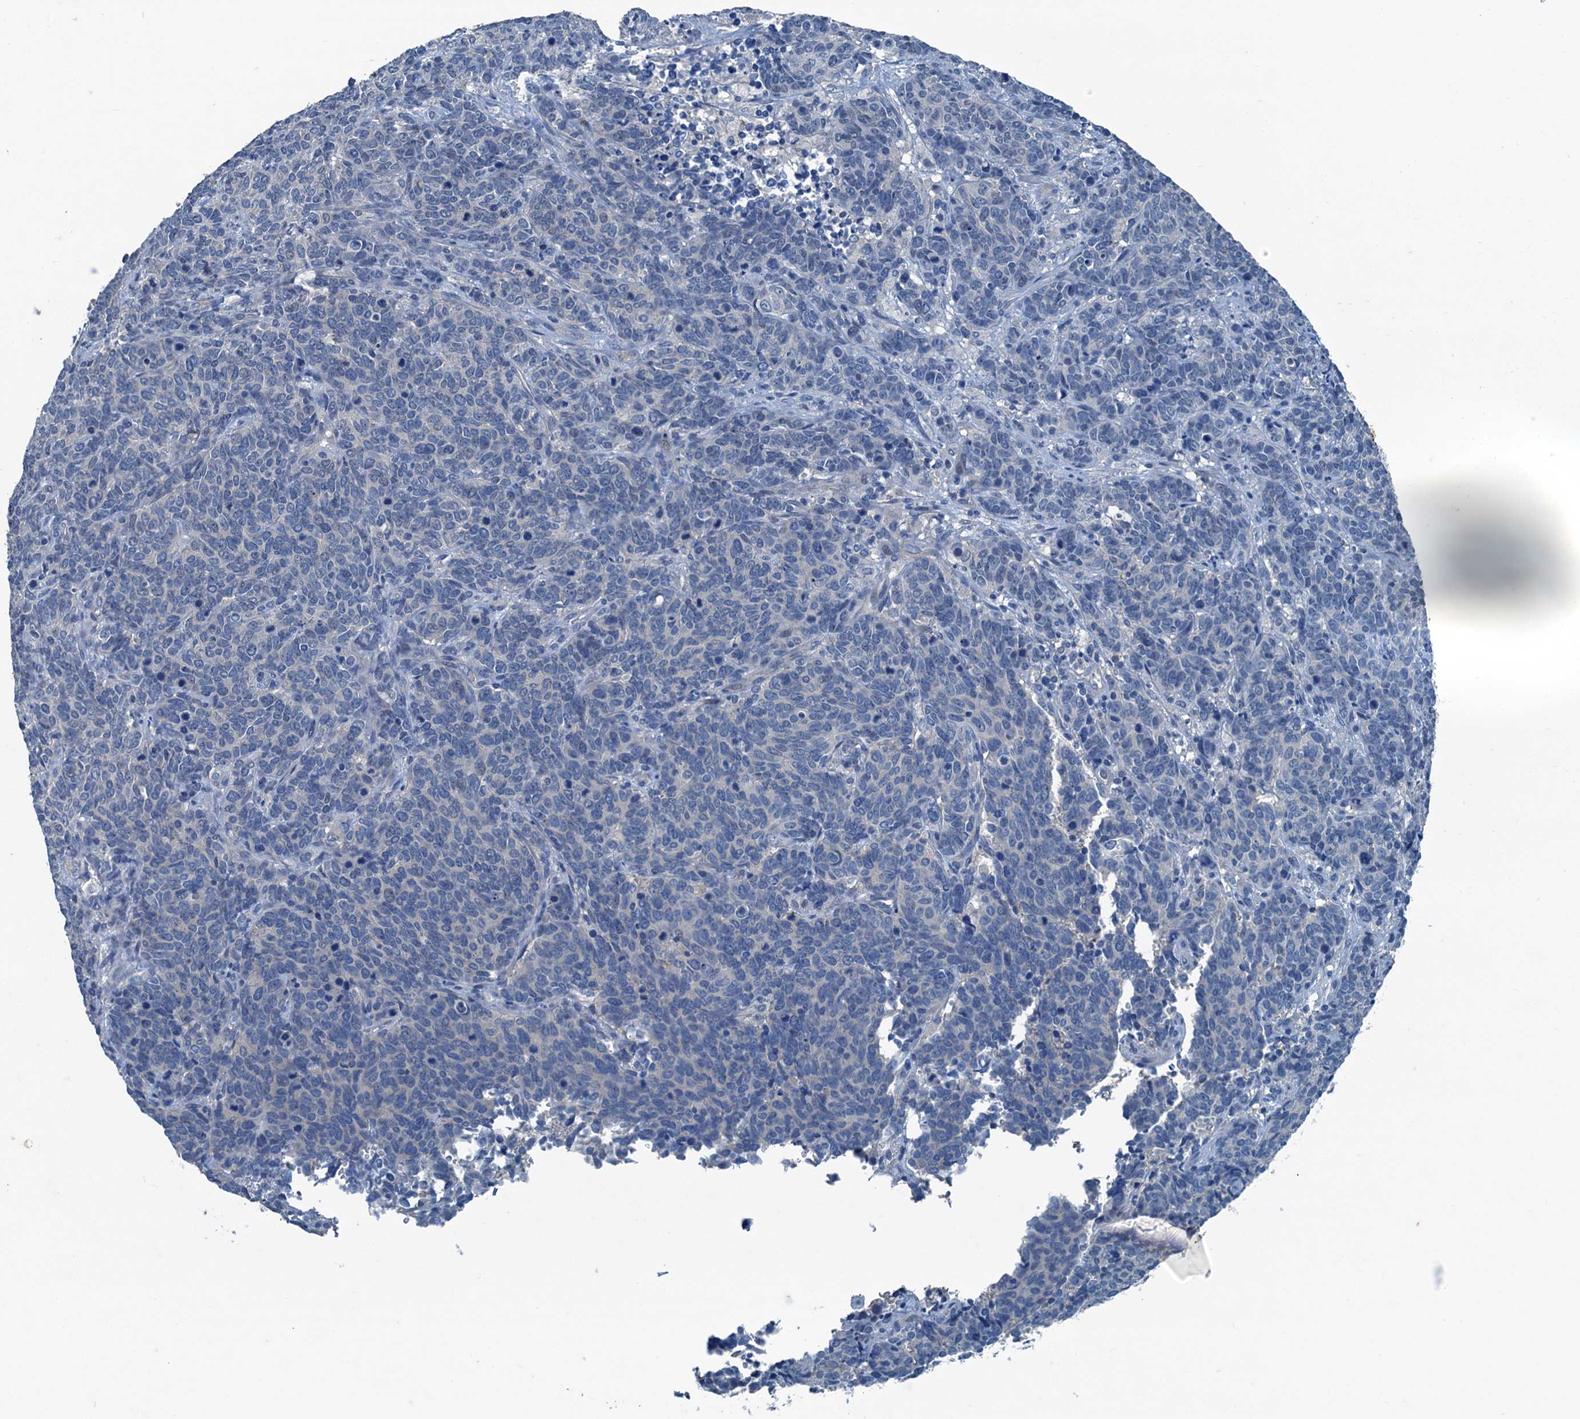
{"staining": {"intensity": "negative", "quantity": "none", "location": "none"}, "tissue": "cervical cancer", "cell_type": "Tumor cells", "image_type": "cancer", "snomed": [{"axis": "morphology", "description": "Squamous cell carcinoma, NOS"}, {"axis": "topography", "description": "Cervix"}], "caption": "DAB (3,3'-diaminobenzidine) immunohistochemical staining of cervical cancer shows no significant positivity in tumor cells.", "gene": "CBLIF", "patient": {"sex": "female", "age": 60}}